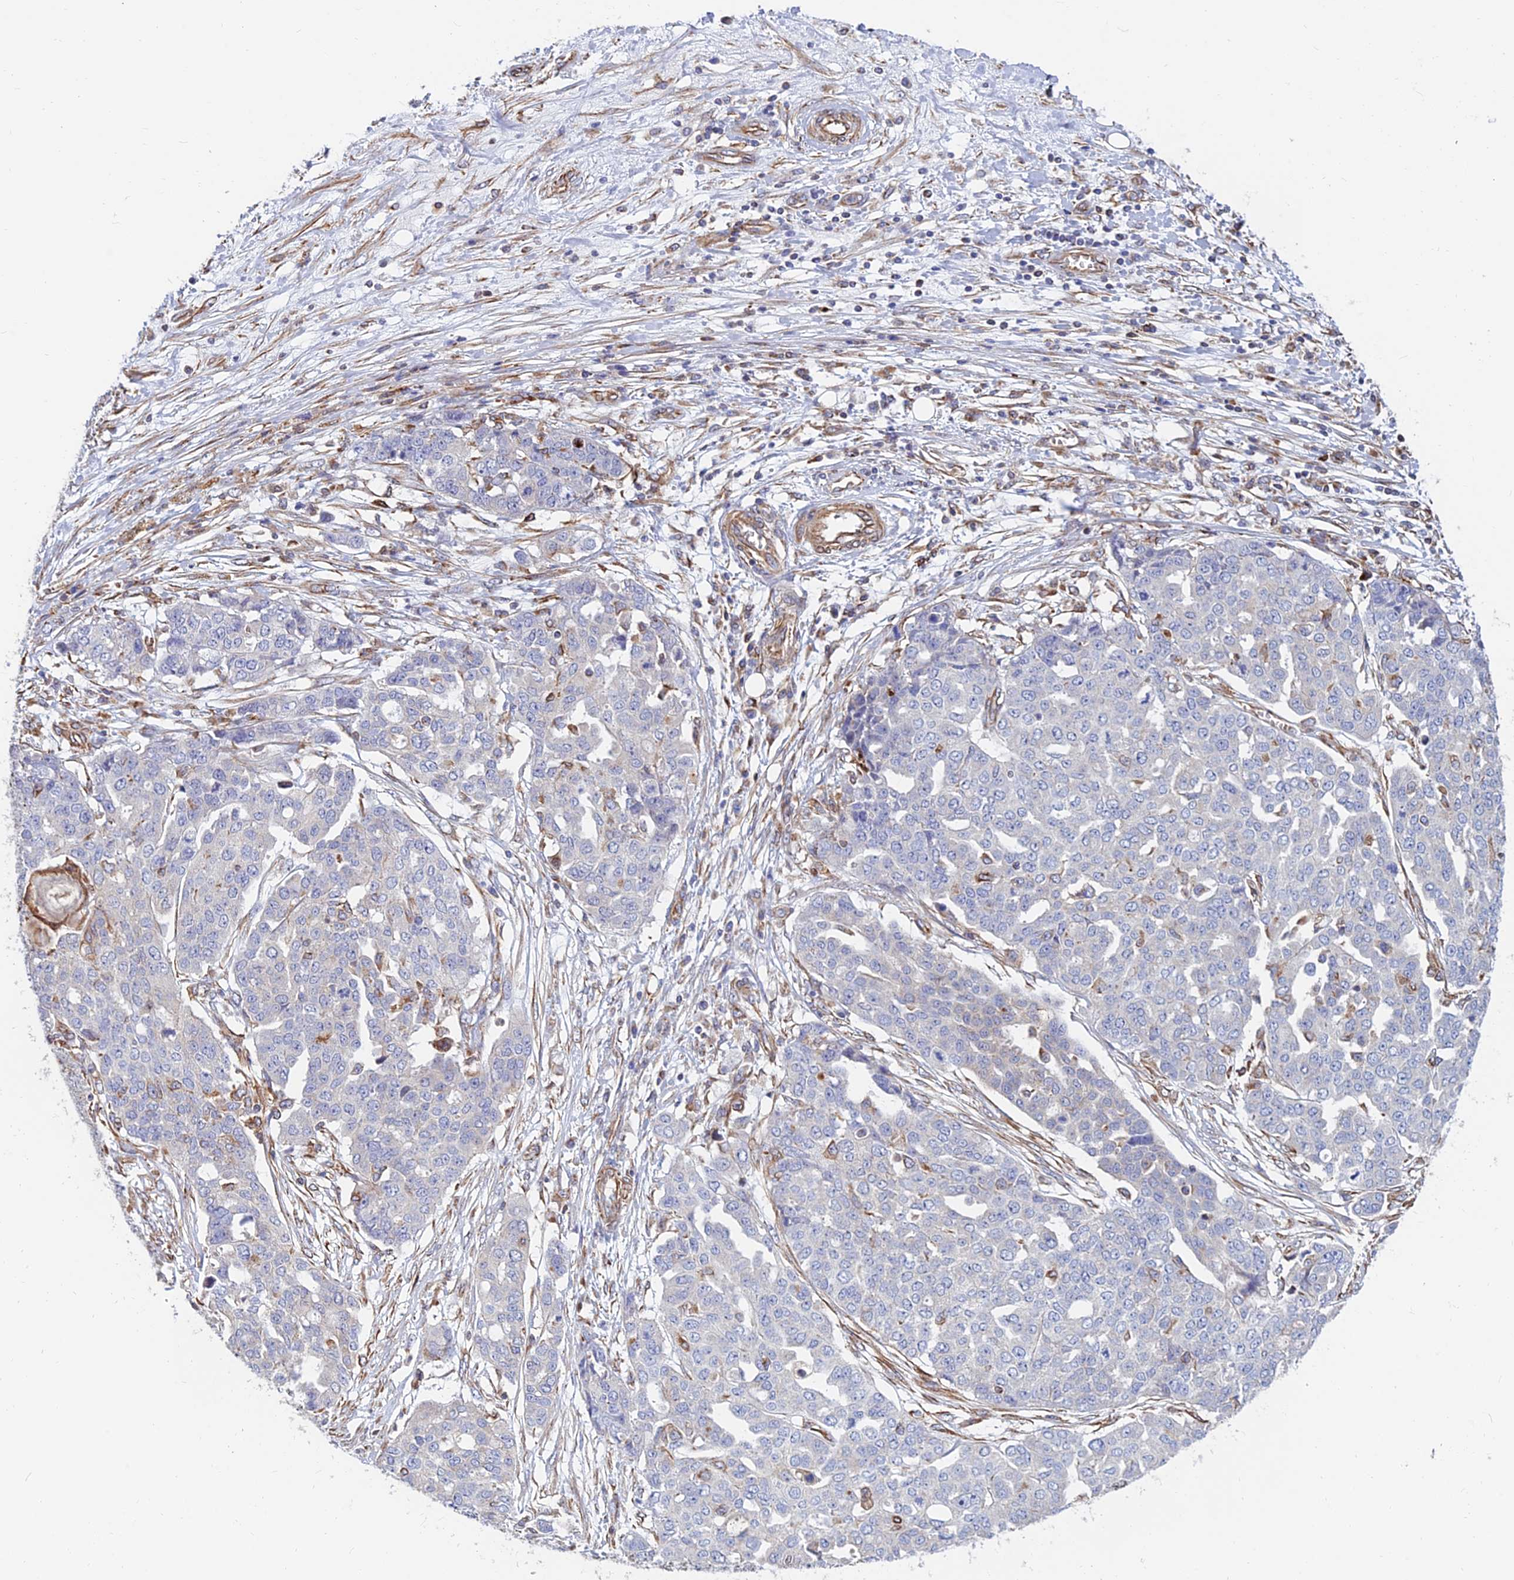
{"staining": {"intensity": "negative", "quantity": "none", "location": "none"}, "tissue": "ovarian cancer", "cell_type": "Tumor cells", "image_type": "cancer", "snomed": [{"axis": "morphology", "description": "Cystadenocarcinoma, serous, NOS"}, {"axis": "topography", "description": "Soft tissue"}, {"axis": "topography", "description": "Ovary"}], "caption": "Immunohistochemistry of human ovarian cancer (serous cystadenocarcinoma) demonstrates no expression in tumor cells. The staining was performed using DAB (3,3'-diaminobenzidine) to visualize the protein expression in brown, while the nuclei were stained in blue with hematoxylin (Magnification: 20x).", "gene": "CDK18", "patient": {"sex": "female", "age": 57}}